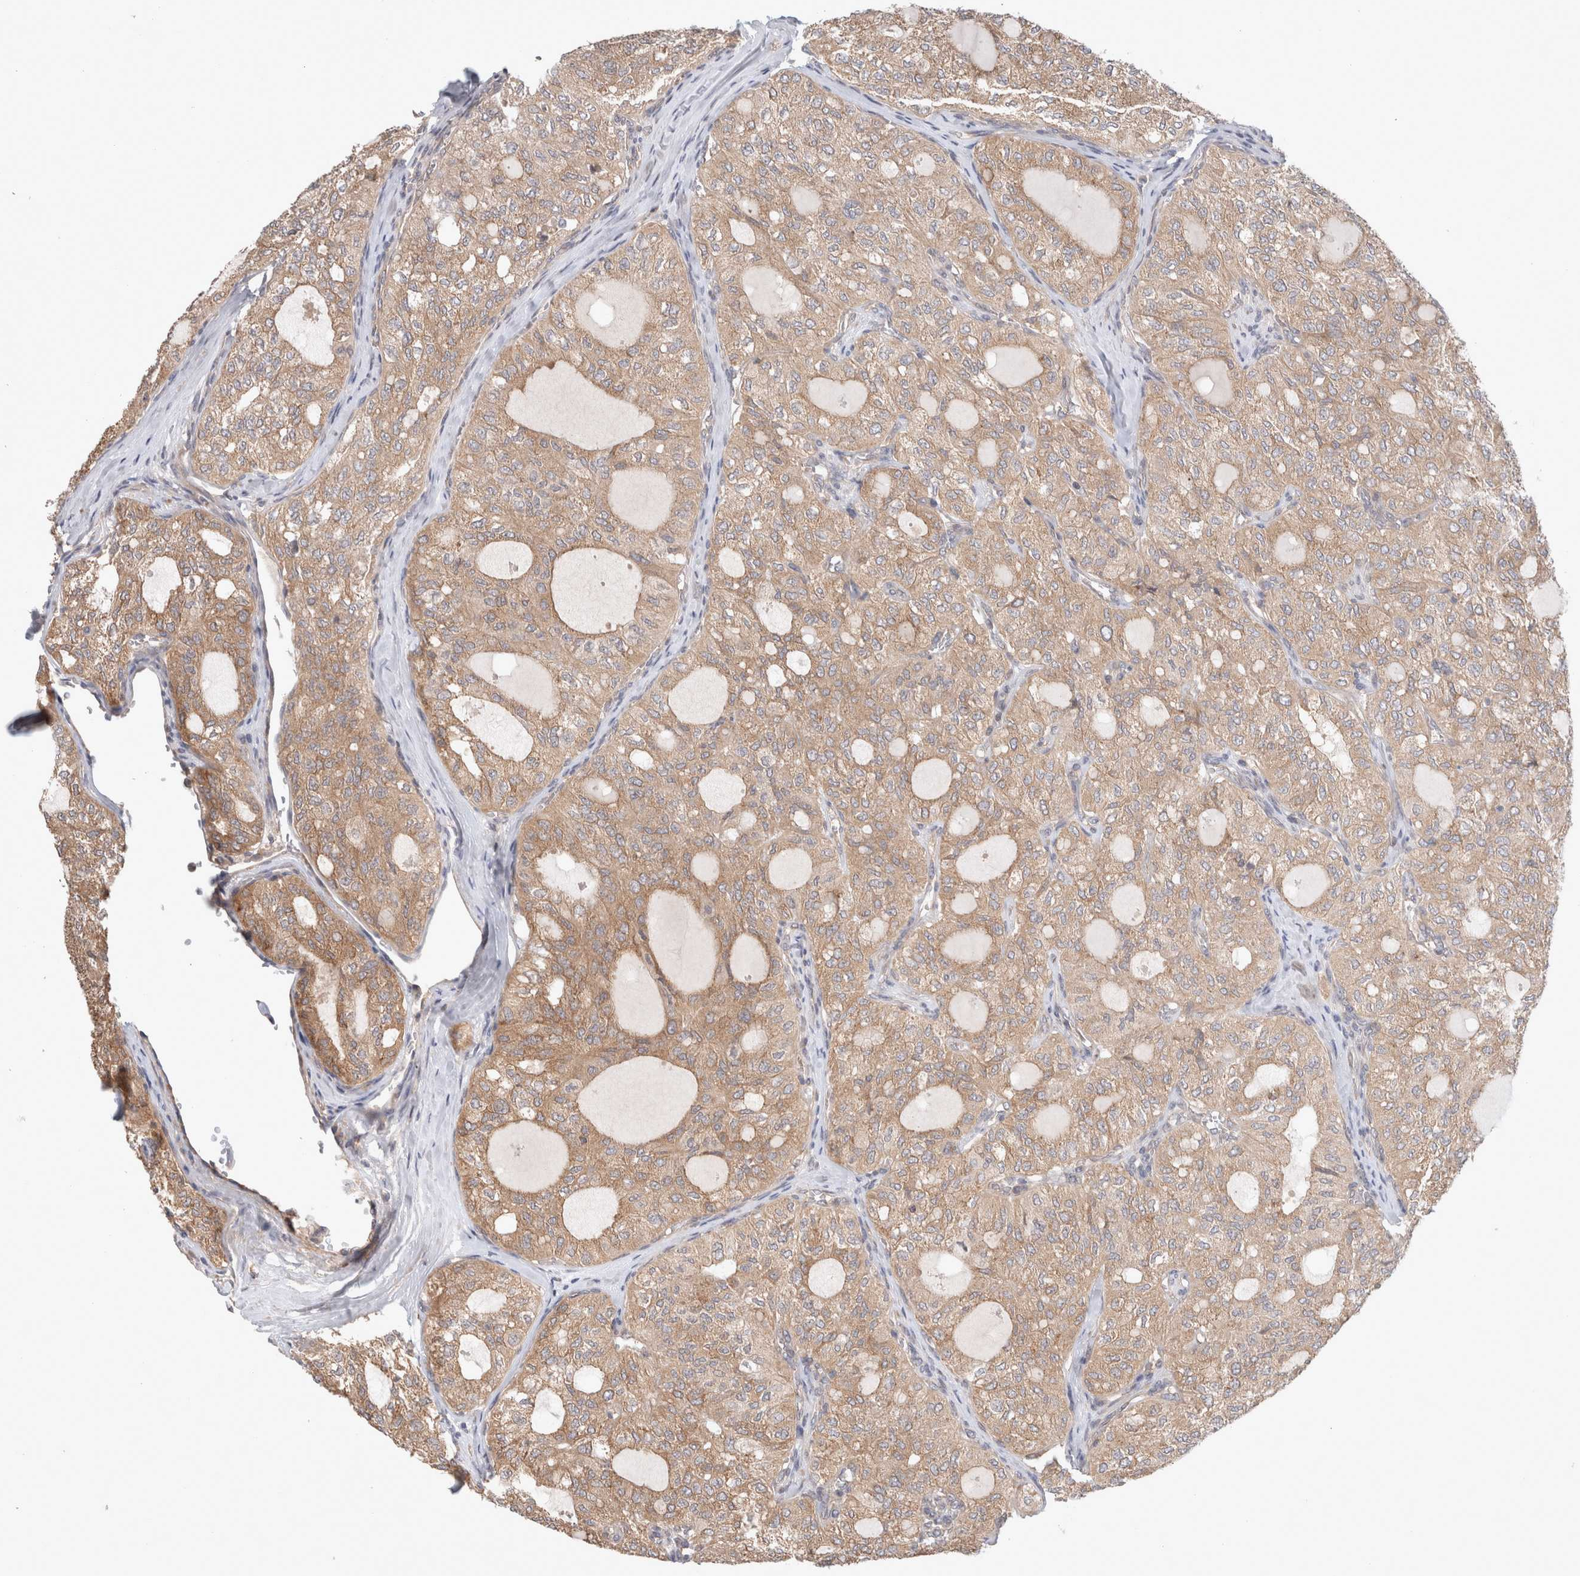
{"staining": {"intensity": "weak", "quantity": ">75%", "location": "cytoplasmic/membranous"}, "tissue": "thyroid cancer", "cell_type": "Tumor cells", "image_type": "cancer", "snomed": [{"axis": "morphology", "description": "Follicular adenoma carcinoma, NOS"}, {"axis": "topography", "description": "Thyroid gland"}], "caption": "Thyroid follicular adenoma carcinoma stained for a protein (brown) demonstrates weak cytoplasmic/membranous positive staining in about >75% of tumor cells.", "gene": "HROB", "patient": {"sex": "male", "age": 75}}